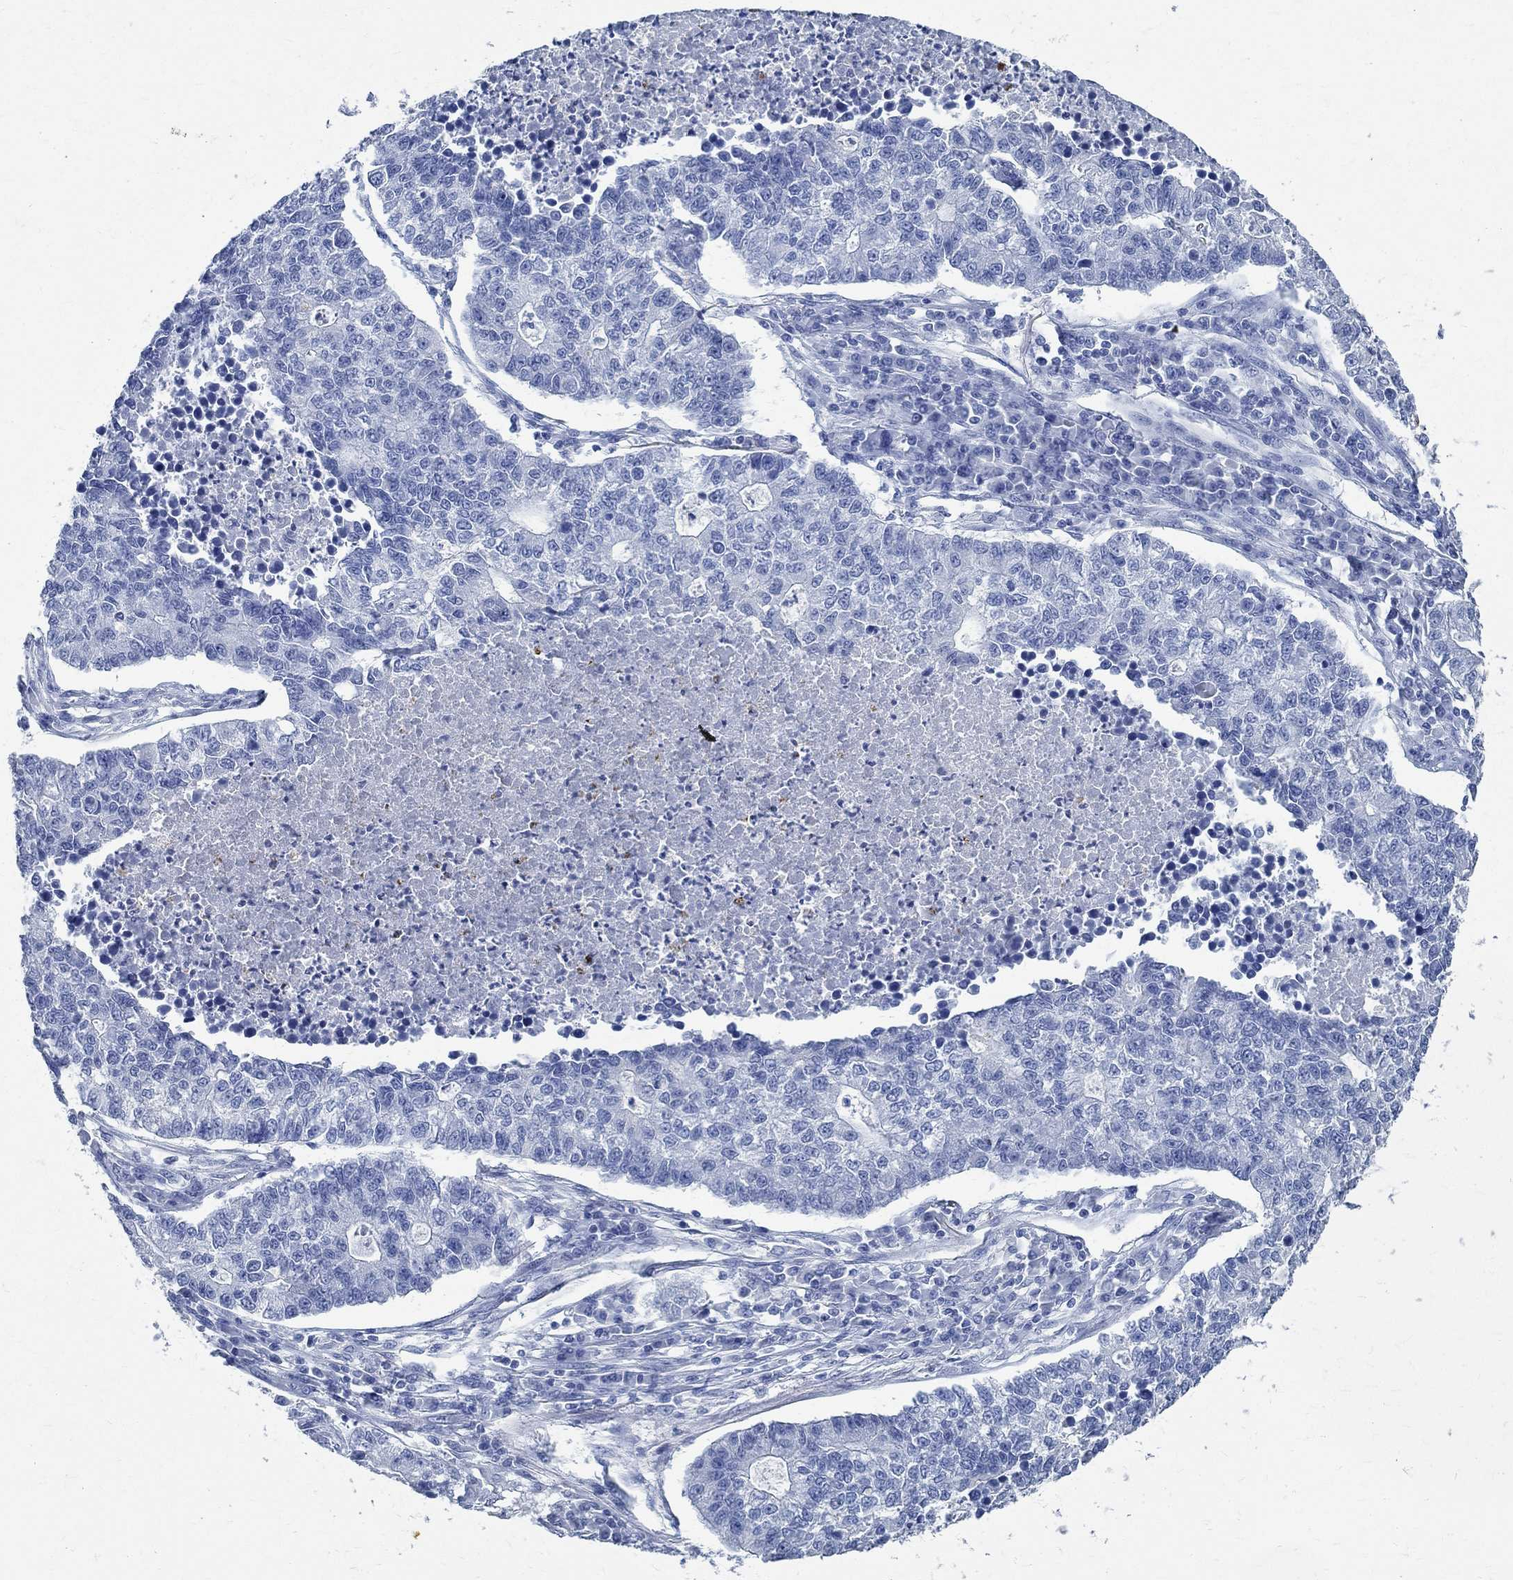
{"staining": {"intensity": "negative", "quantity": "none", "location": "none"}, "tissue": "lung cancer", "cell_type": "Tumor cells", "image_type": "cancer", "snomed": [{"axis": "morphology", "description": "Adenocarcinoma, NOS"}, {"axis": "topography", "description": "Lung"}], "caption": "DAB (3,3'-diaminobenzidine) immunohistochemical staining of human lung cancer displays no significant staining in tumor cells.", "gene": "TMEM221", "patient": {"sex": "male", "age": 57}}